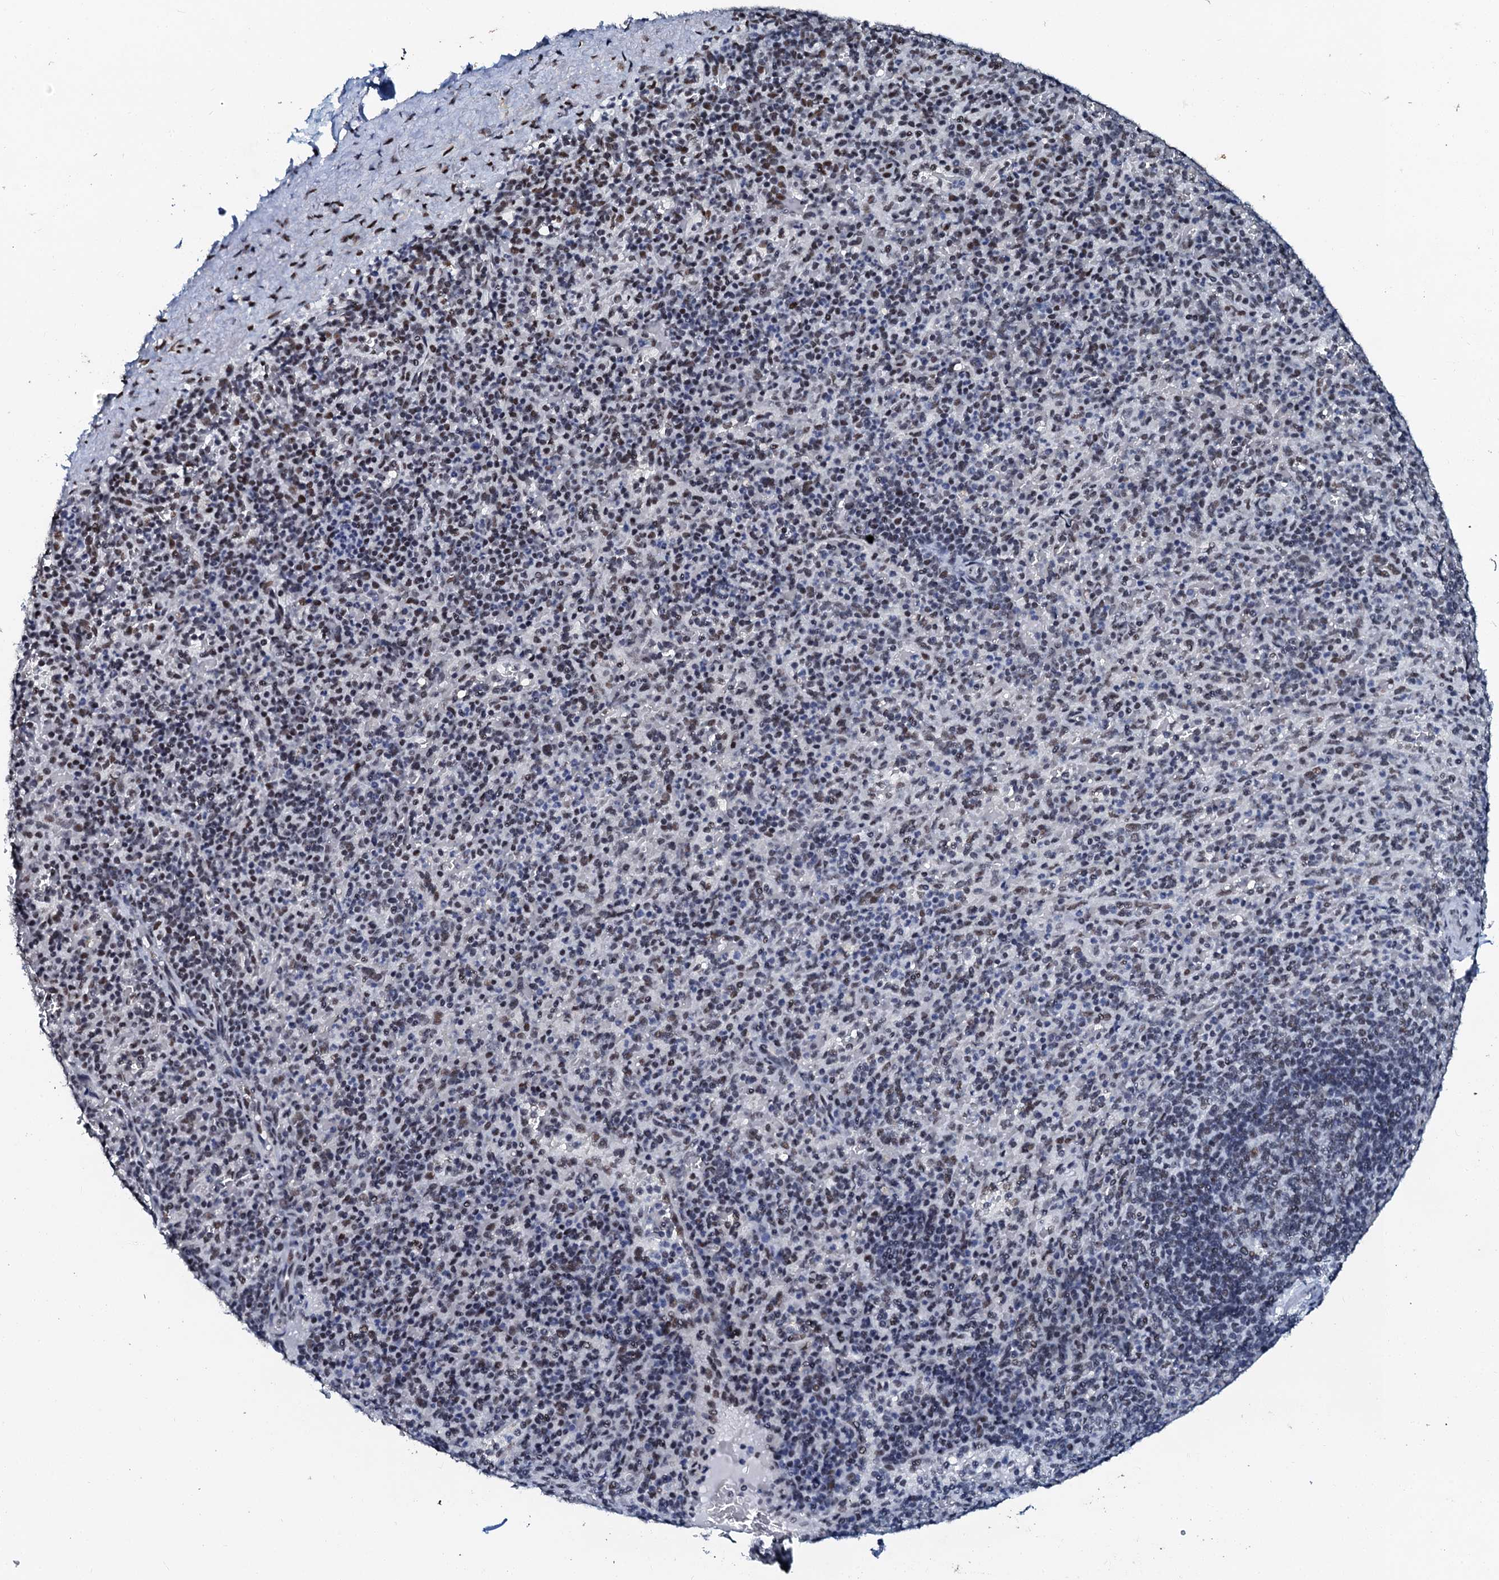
{"staining": {"intensity": "moderate", "quantity": "25%-75%", "location": "nuclear"}, "tissue": "spleen", "cell_type": "Cells in red pulp", "image_type": "normal", "snomed": [{"axis": "morphology", "description": "Normal tissue, NOS"}, {"axis": "topography", "description": "Spleen"}], "caption": "Spleen stained with DAB immunohistochemistry demonstrates medium levels of moderate nuclear positivity in approximately 25%-75% of cells in red pulp. The staining was performed using DAB, with brown indicating positive protein expression. Nuclei are stained blue with hematoxylin.", "gene": "SLTM", "patient": {"sex": "male", "age": 82}}